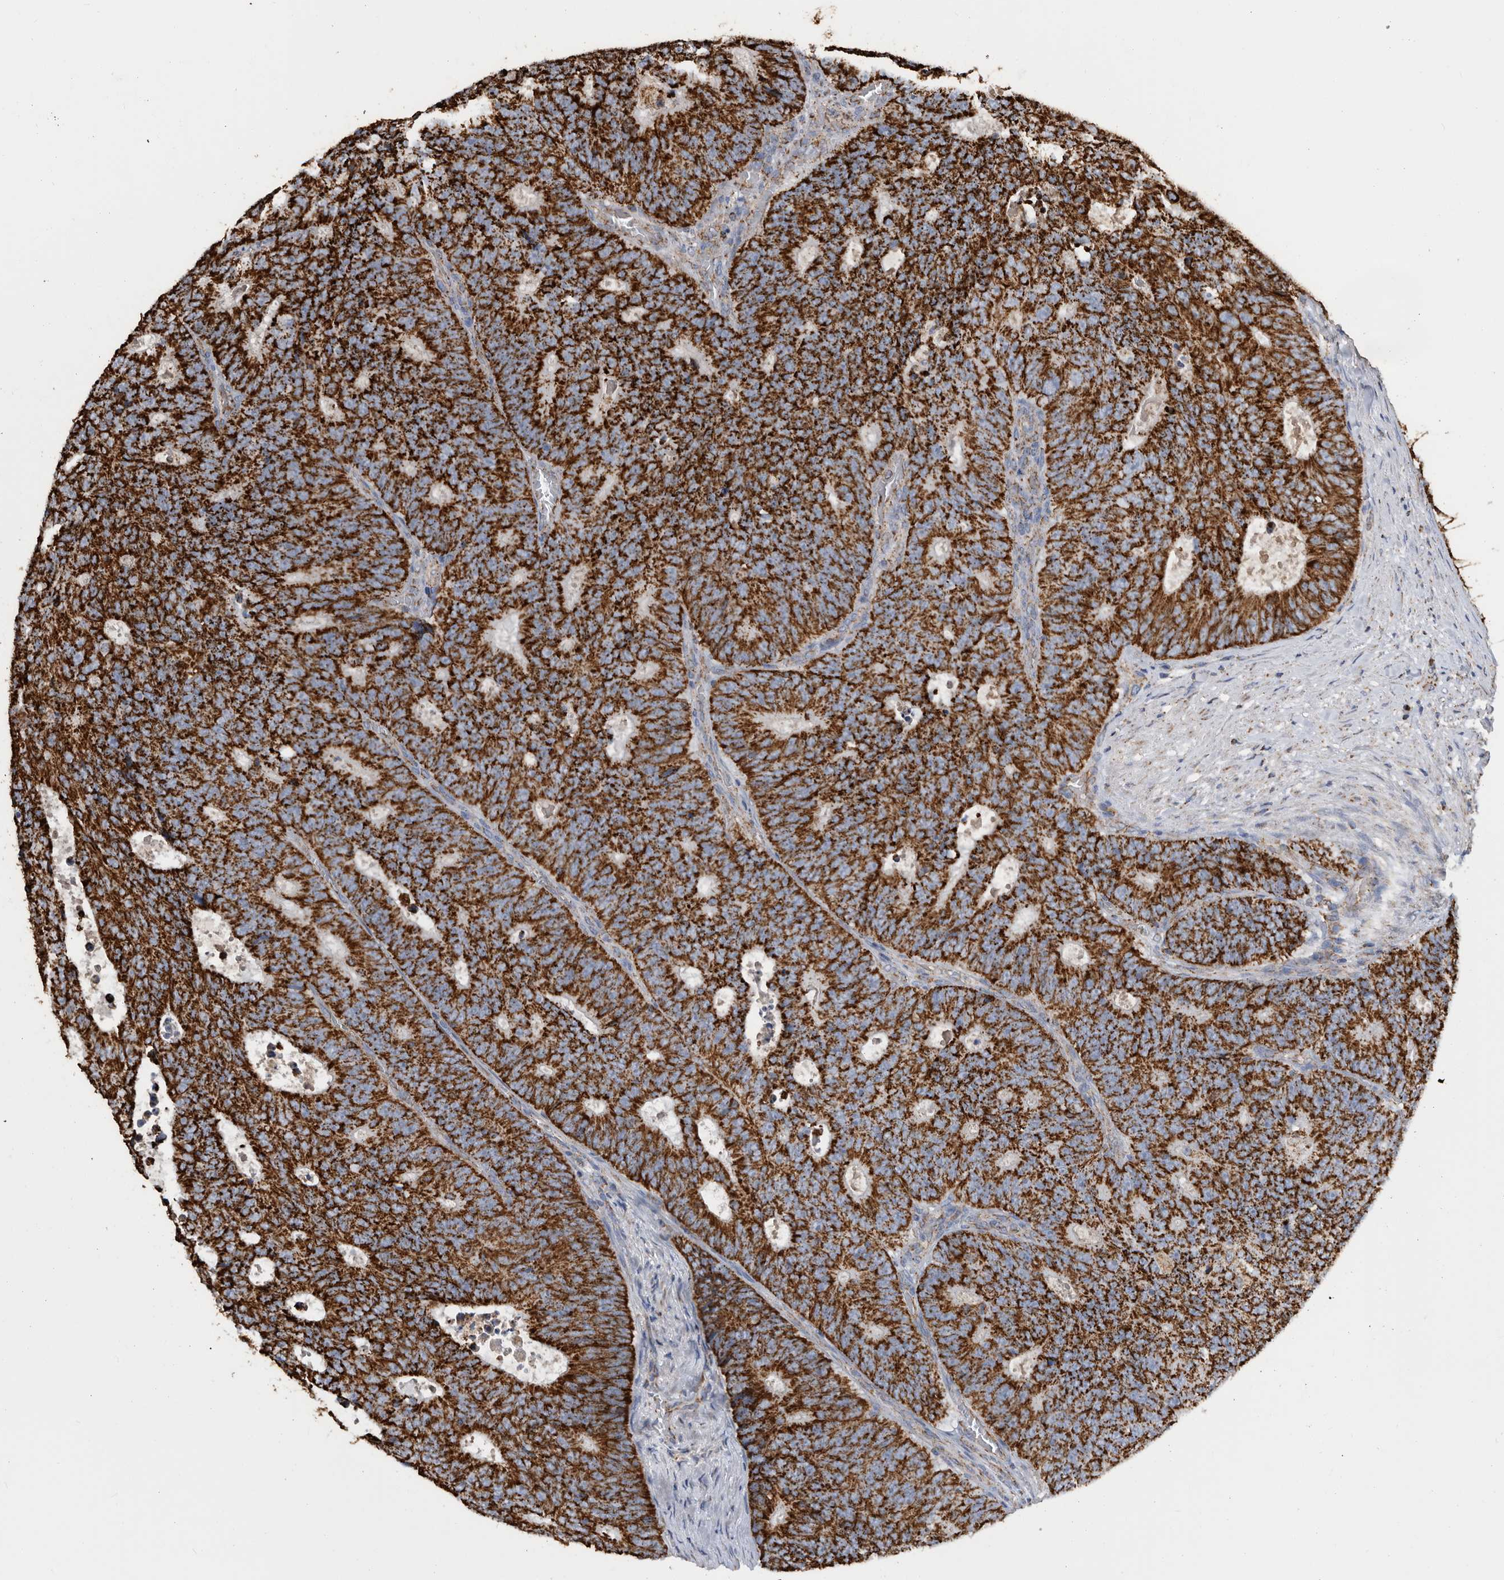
{"staining": {"intensity": "strong", "quantity": ">75%", "location": "cytoplasmic/membranous"}, "tissue": "colorectal cancer", "cell_type": "Tumor cells", "image_type": "cancer", "snomed": [{"axis": "morphology", "description": "Adenocarcinoma, NOS"}, {"axis": "topography", "description": "Colon"}], "caption": "Protein expression analysis of human colorectal adenocarcinoma reveals strong cytoplasmic/membranous positivity in approximately >75% of tumor cells.", "gene": "WFDC1", "patient": {"sex": "male", "age": 87}}